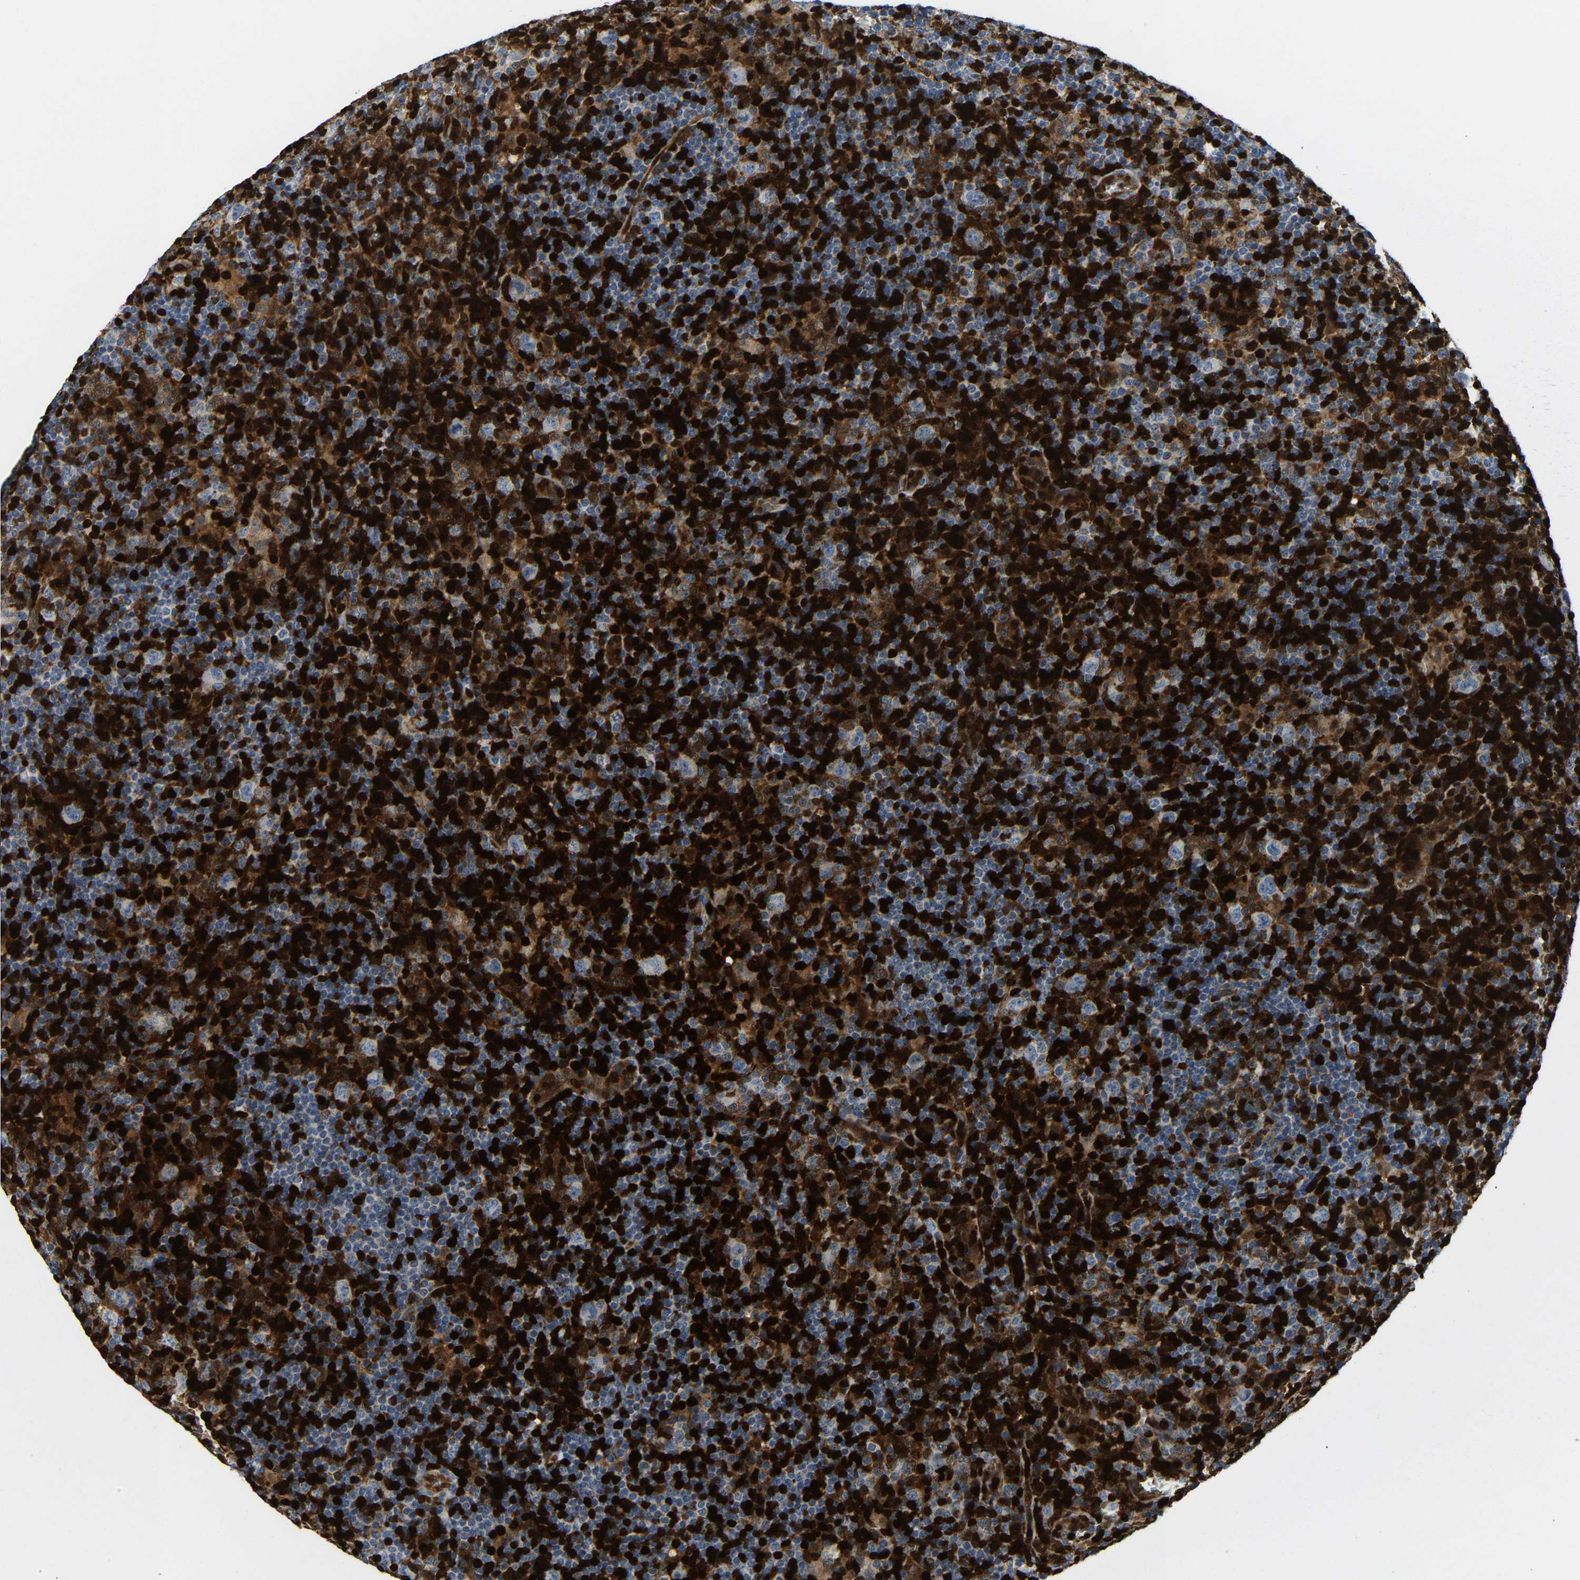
{"staining": {"intensity": "negative", "quantity": "none", "location": "none"}, "tissue": "lymphoma", "cell_type": "Tumor cells", "image_type": "cancer", "snomed": [{"axis": "morphology", "description": "Hodgkin's disease, NOS"}, {"axis": "topography", "description": "Lymph node"}], "caption": "High magnification brightfield microscopy of Hodgkin's disease stained with DAB (3,3'-diaminobenzidine) (brown) and counterstained with hematoxylin (blue): tumor cells show no significant staining.", "gene": "GIMAP7", "patient": {"sex": "female", "age": 57}}